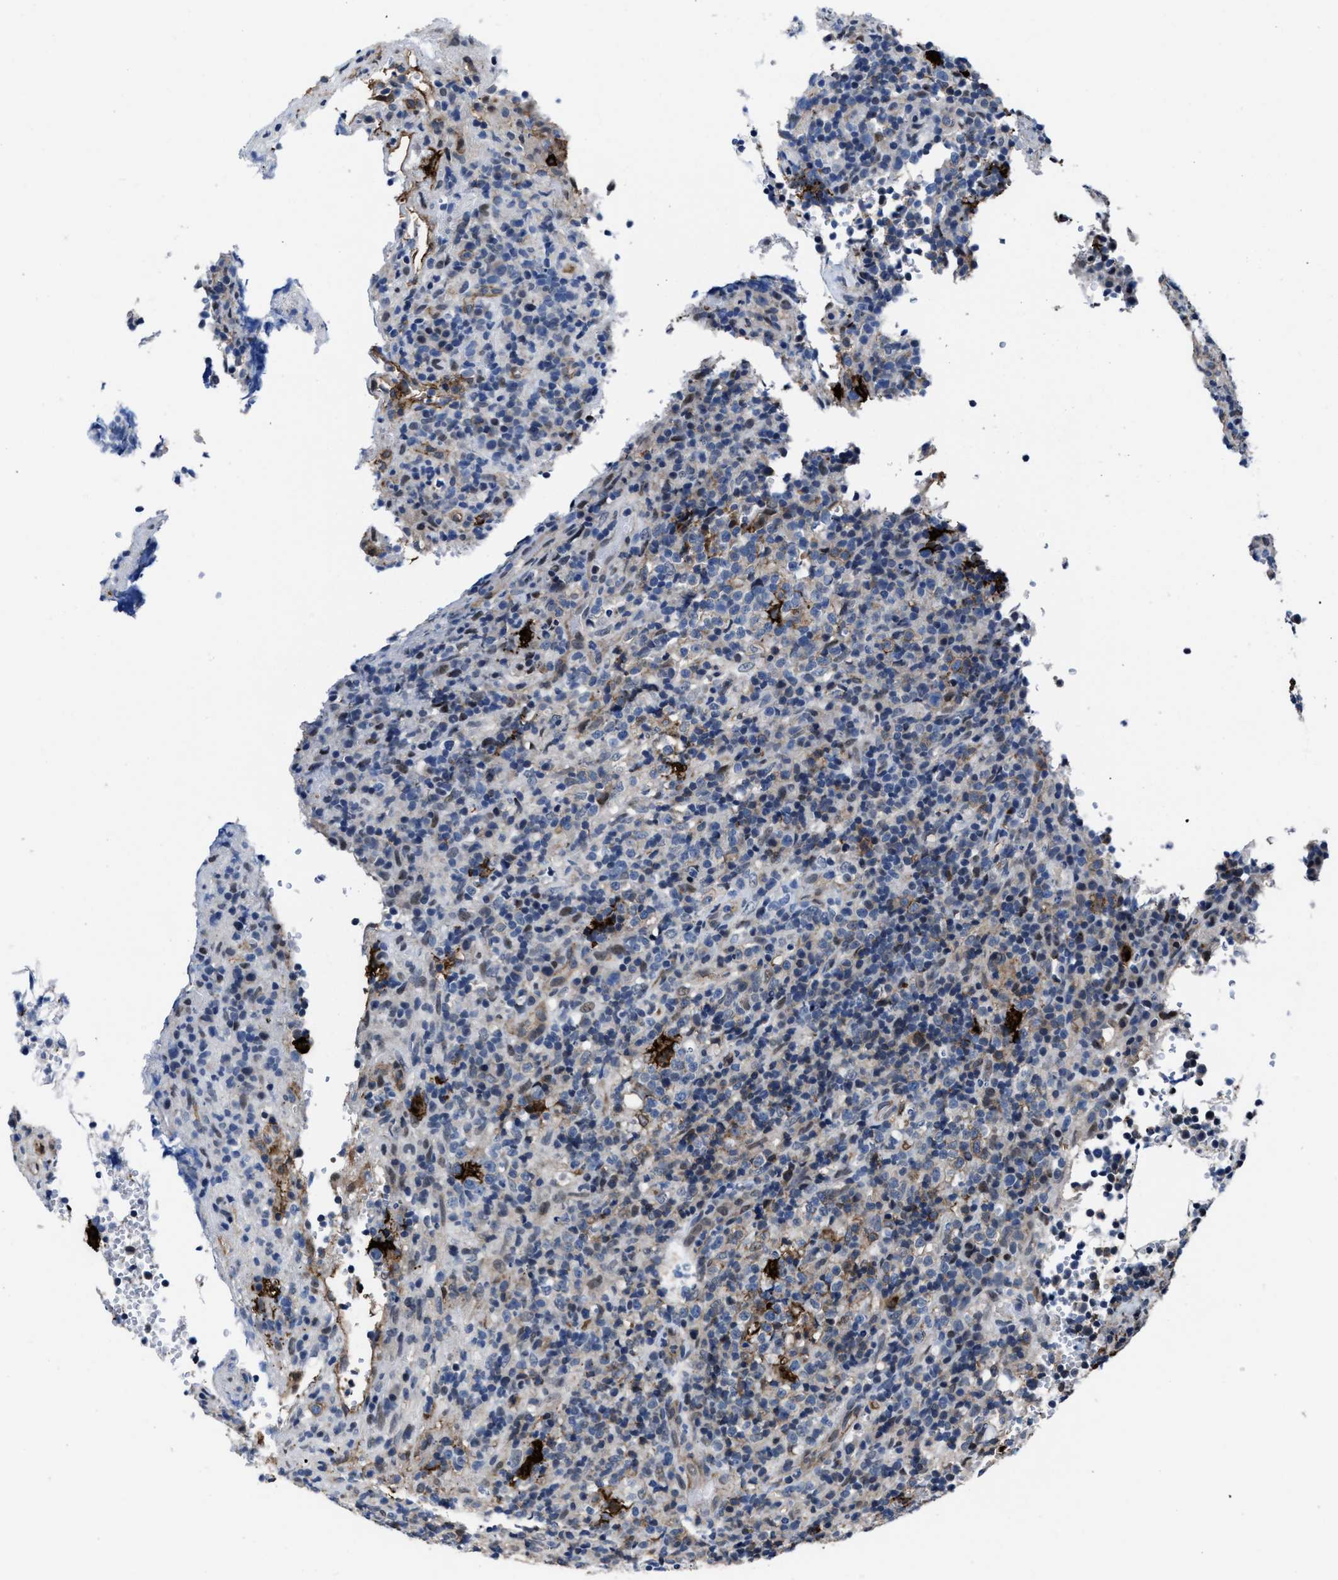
{"staining": {"intensity": "negative", "quantity": "none", "location": "none"}, "tissue": "lymphoma", "cell_type": "Tumor cells", "image_type": "cancer", "snomed": [{"axis": "morphology", "description": "Malignant lymphoma, non-Hodgkin's type, High grade"}, {"axis": "topography", "description": "Lymph node"}], "caption": "High power microscopy photomicrograph of an IHC micrograph of high-grade malignant lymphoma, non-Hodgkin's type, revealing no significant staining in tumor cells.", "gene": "MARCKSL1", "patient": {"sex": "female", "age": 76}}